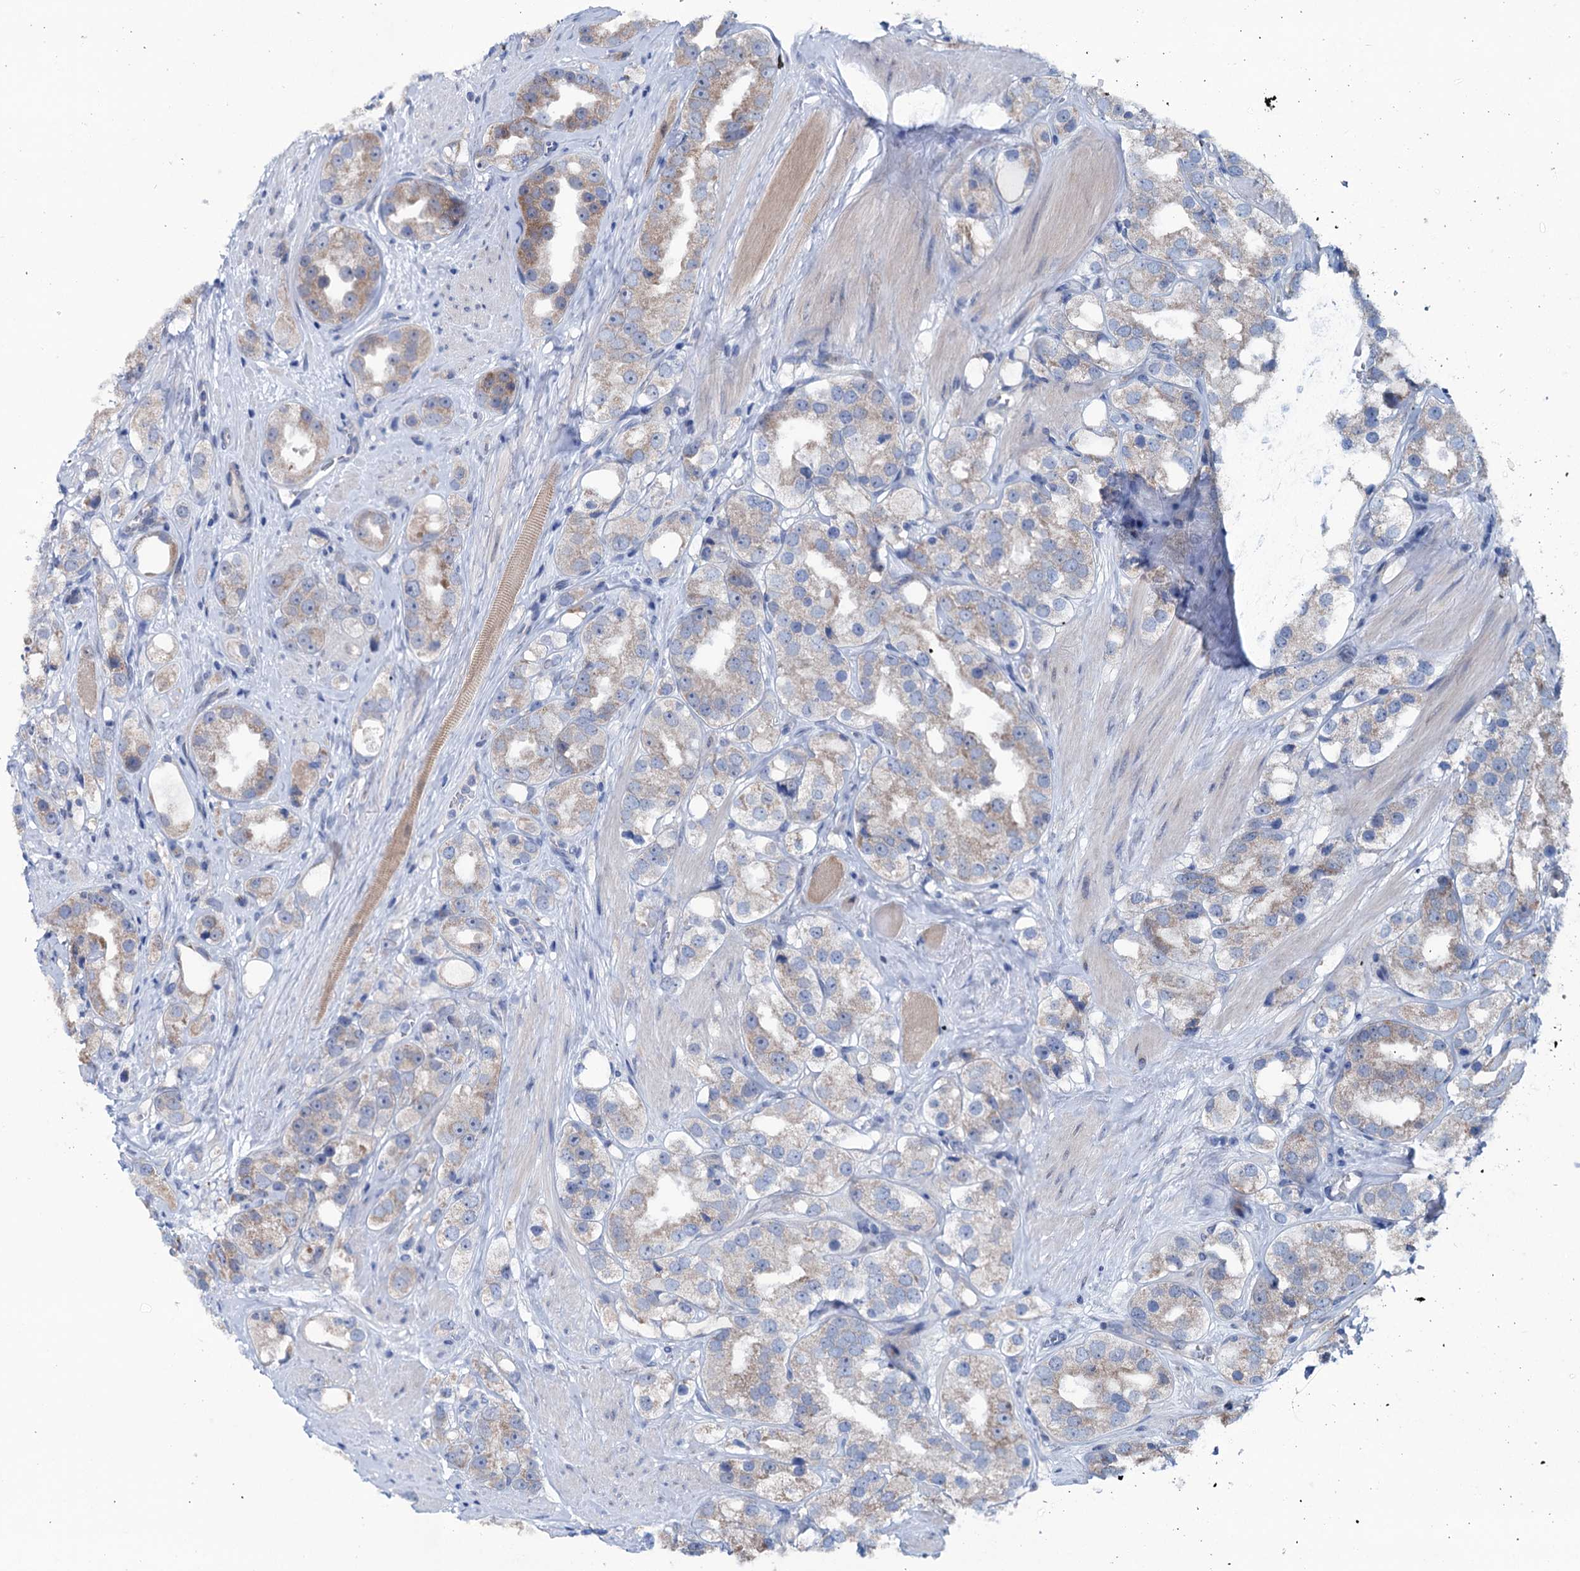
{"staining": {"intensity": "weak", "quantity": "25%-75%", "location": "cytoplasmic/membranous"}, "tissue": "prostate cancer", "cell_type": "Tumor cells", "image_type": "cancer", "snomed": [{"axis": "morphology", "description": "Adenocarcinoma, NOS"}, {"axis": "topography", "description": "Prostate"}], "caption": "This micrograph displays adenocarcinoma (prostate) stained with IHC to label a protein in brown. The cytoplasmic/membranous of tumor cells show weak positivity for the protein. Nuclei are counter-stained blue.", "gene": "EYA4", "patient": {"sex": "male", "age": 79}}